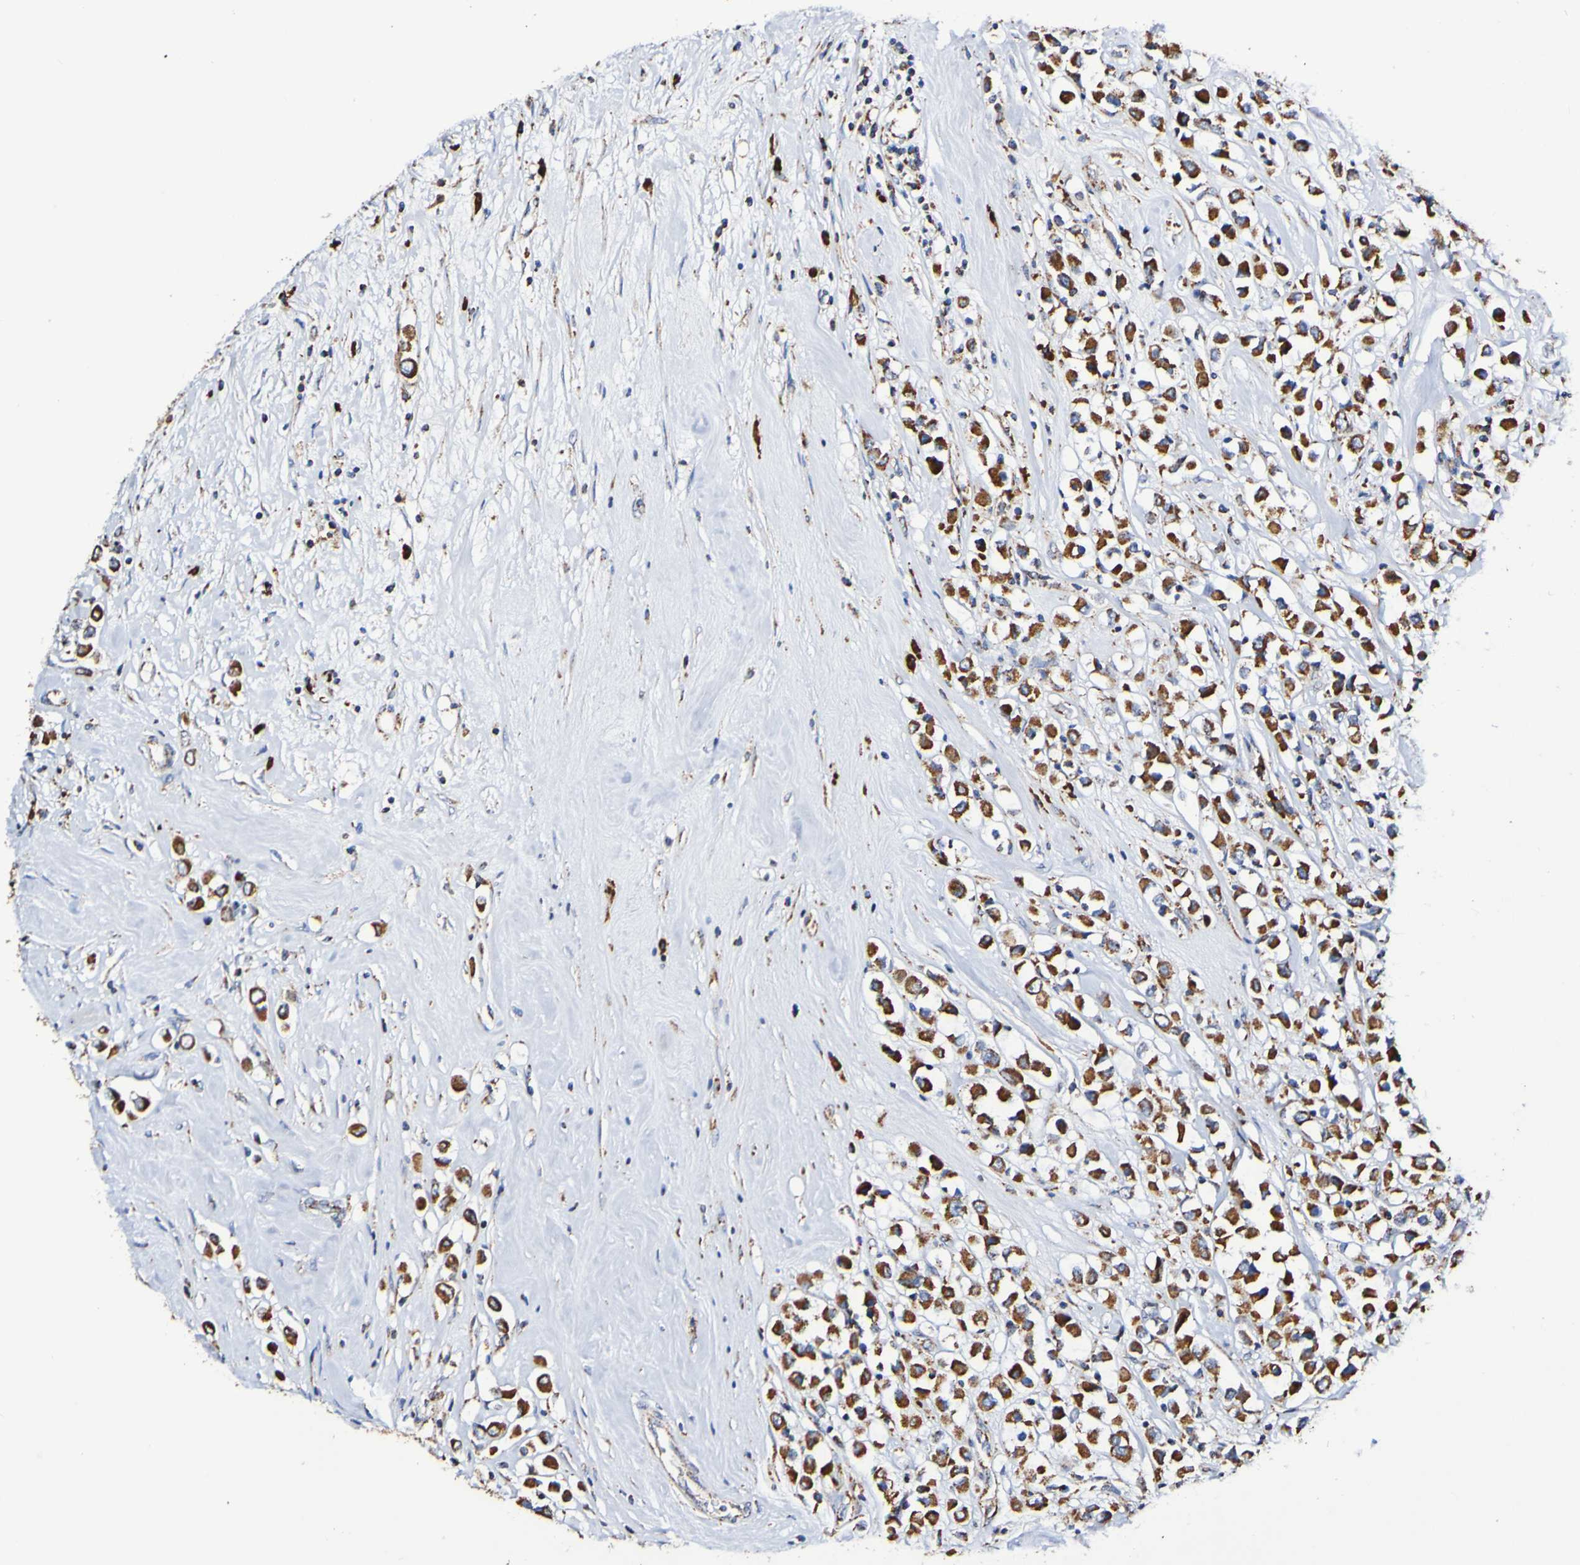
{"staining": {"intensity": "strong", "quantity": ">75%", "location": "cytoplasmic/membranous"}, "tissue": "breast cancer", "cell_type": "Tumor cells", "image_type": "cancer", "snomed": [{"axis": "morphology", "description": "Duct carcinoma"}, {"axis": "topography", "description": "Breast"}], "caption": "Immunohistochemical staining of human breast invasive ductal carcinoma exhibits strong cytoplasmic/membranous protein positivity in about >75% of tumor cells.", "gene": "IL18R1", "patient": {"sex": "female", "age": 61}}